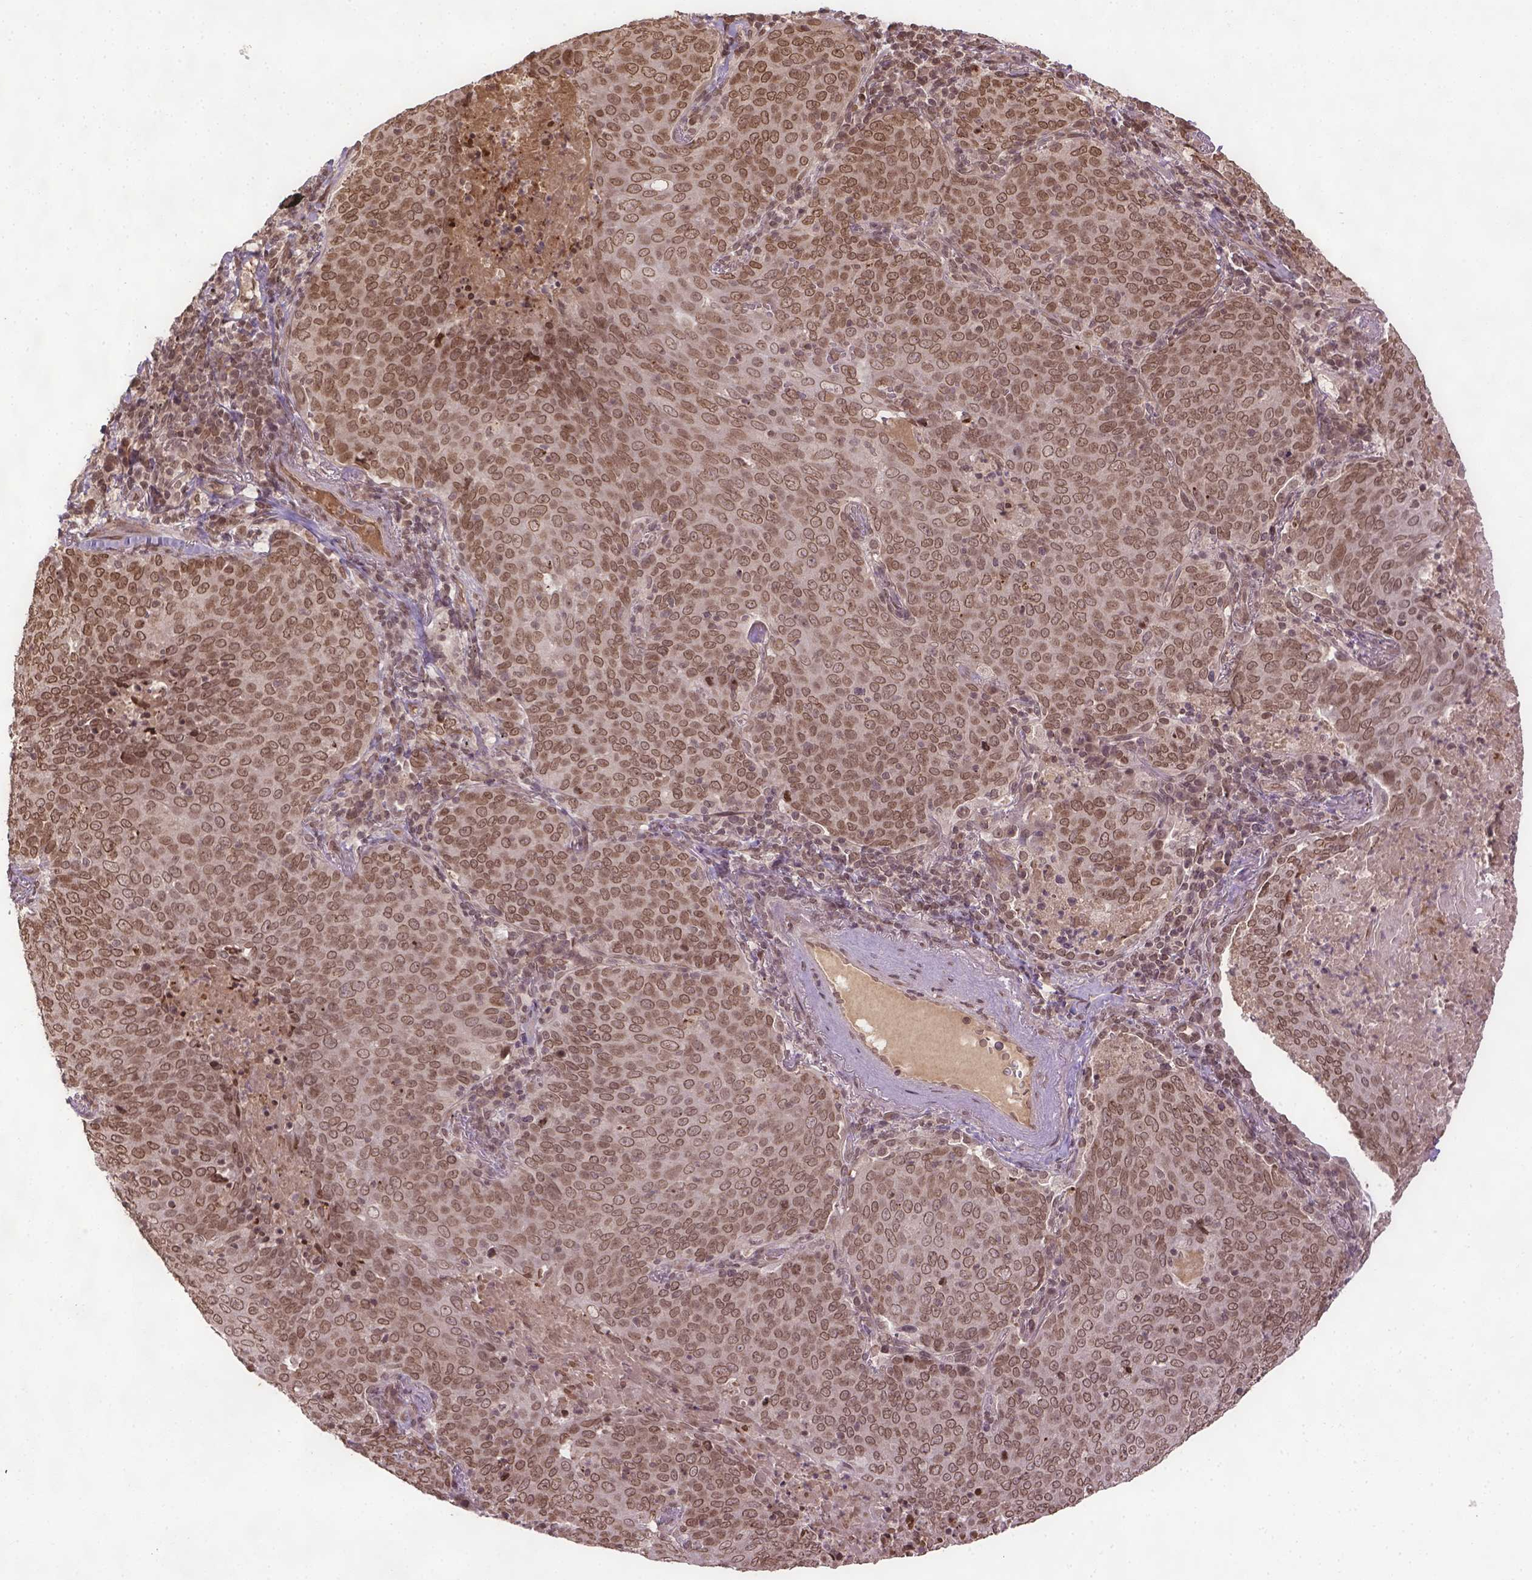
{"staining": {"intensity": "moderate", "quantity": ">75%", "location": "nuclear"}, "tissue": "lung cancer", "cell_type": "Tumor cells", "image_type": "cancer", "snomed": [{"axis": "morphology", "description": "Squamous cell carcinoma, NOS"}, {"axis": "topography", "description": "Lung"}], "caption": "Squamous cell carcinoma (lung) stained for a protein (brown) exhibits moderate nuclear positive expression in about >75% of tumor cells.", "gene": "BANF1", "patient": {"sex": "male", "age": 82}}